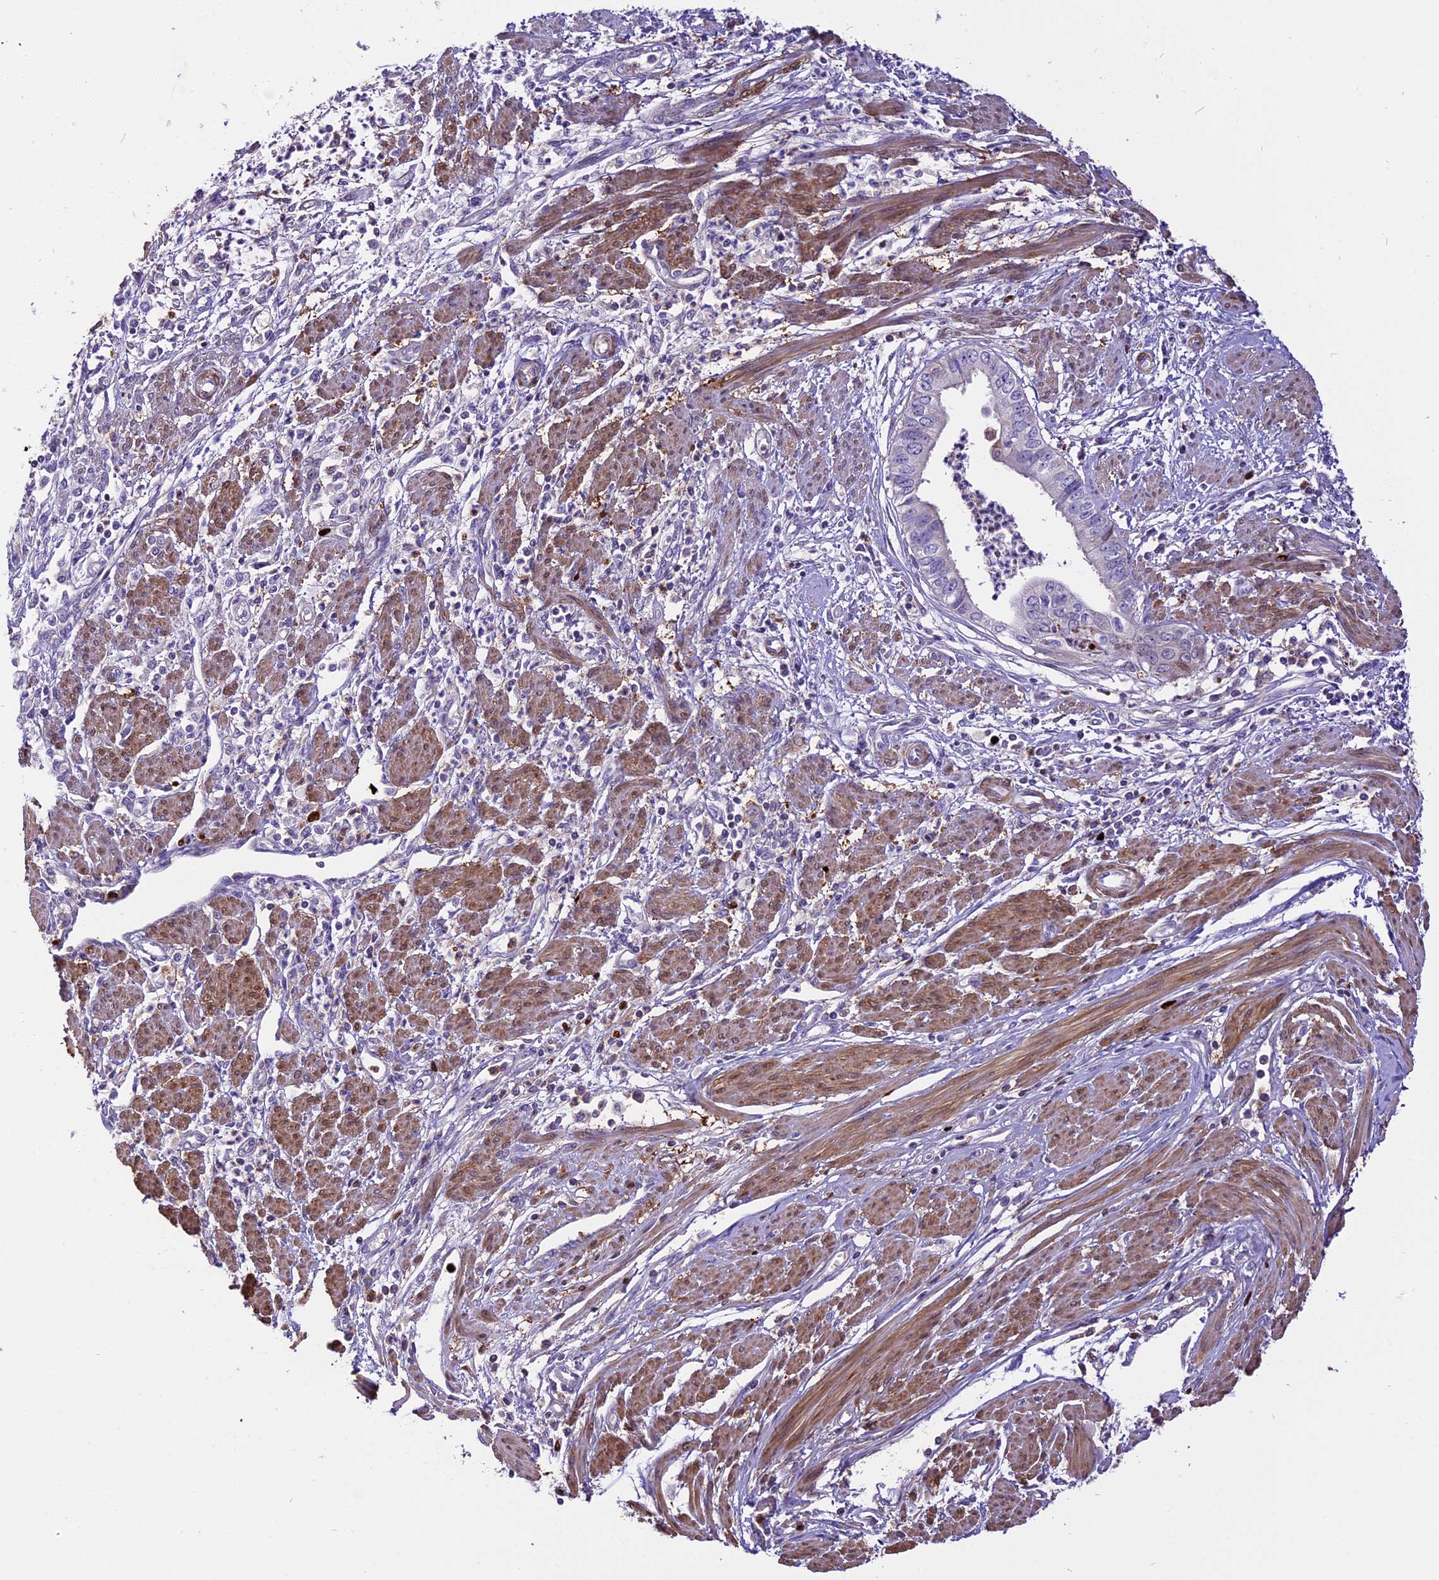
{"staining": {"intensity": "weak", "quantity": "<25%", "location": "nuclear"}, "tissue": "endometrial cancer", "cell_type": "Tumor cells", "image_type": "cancer", "snomed": [{"axis": "morphology", "description": "Adenocarcinoma, NOS"}, {"axis": "topography", "description": "Endometrium"}], "caption": "There is no significant staining in tumor cells of adenocarcinoma (endometrial).", "gene": "MAP3K7CL", "patient": {"sex": "female", "age": 73}}